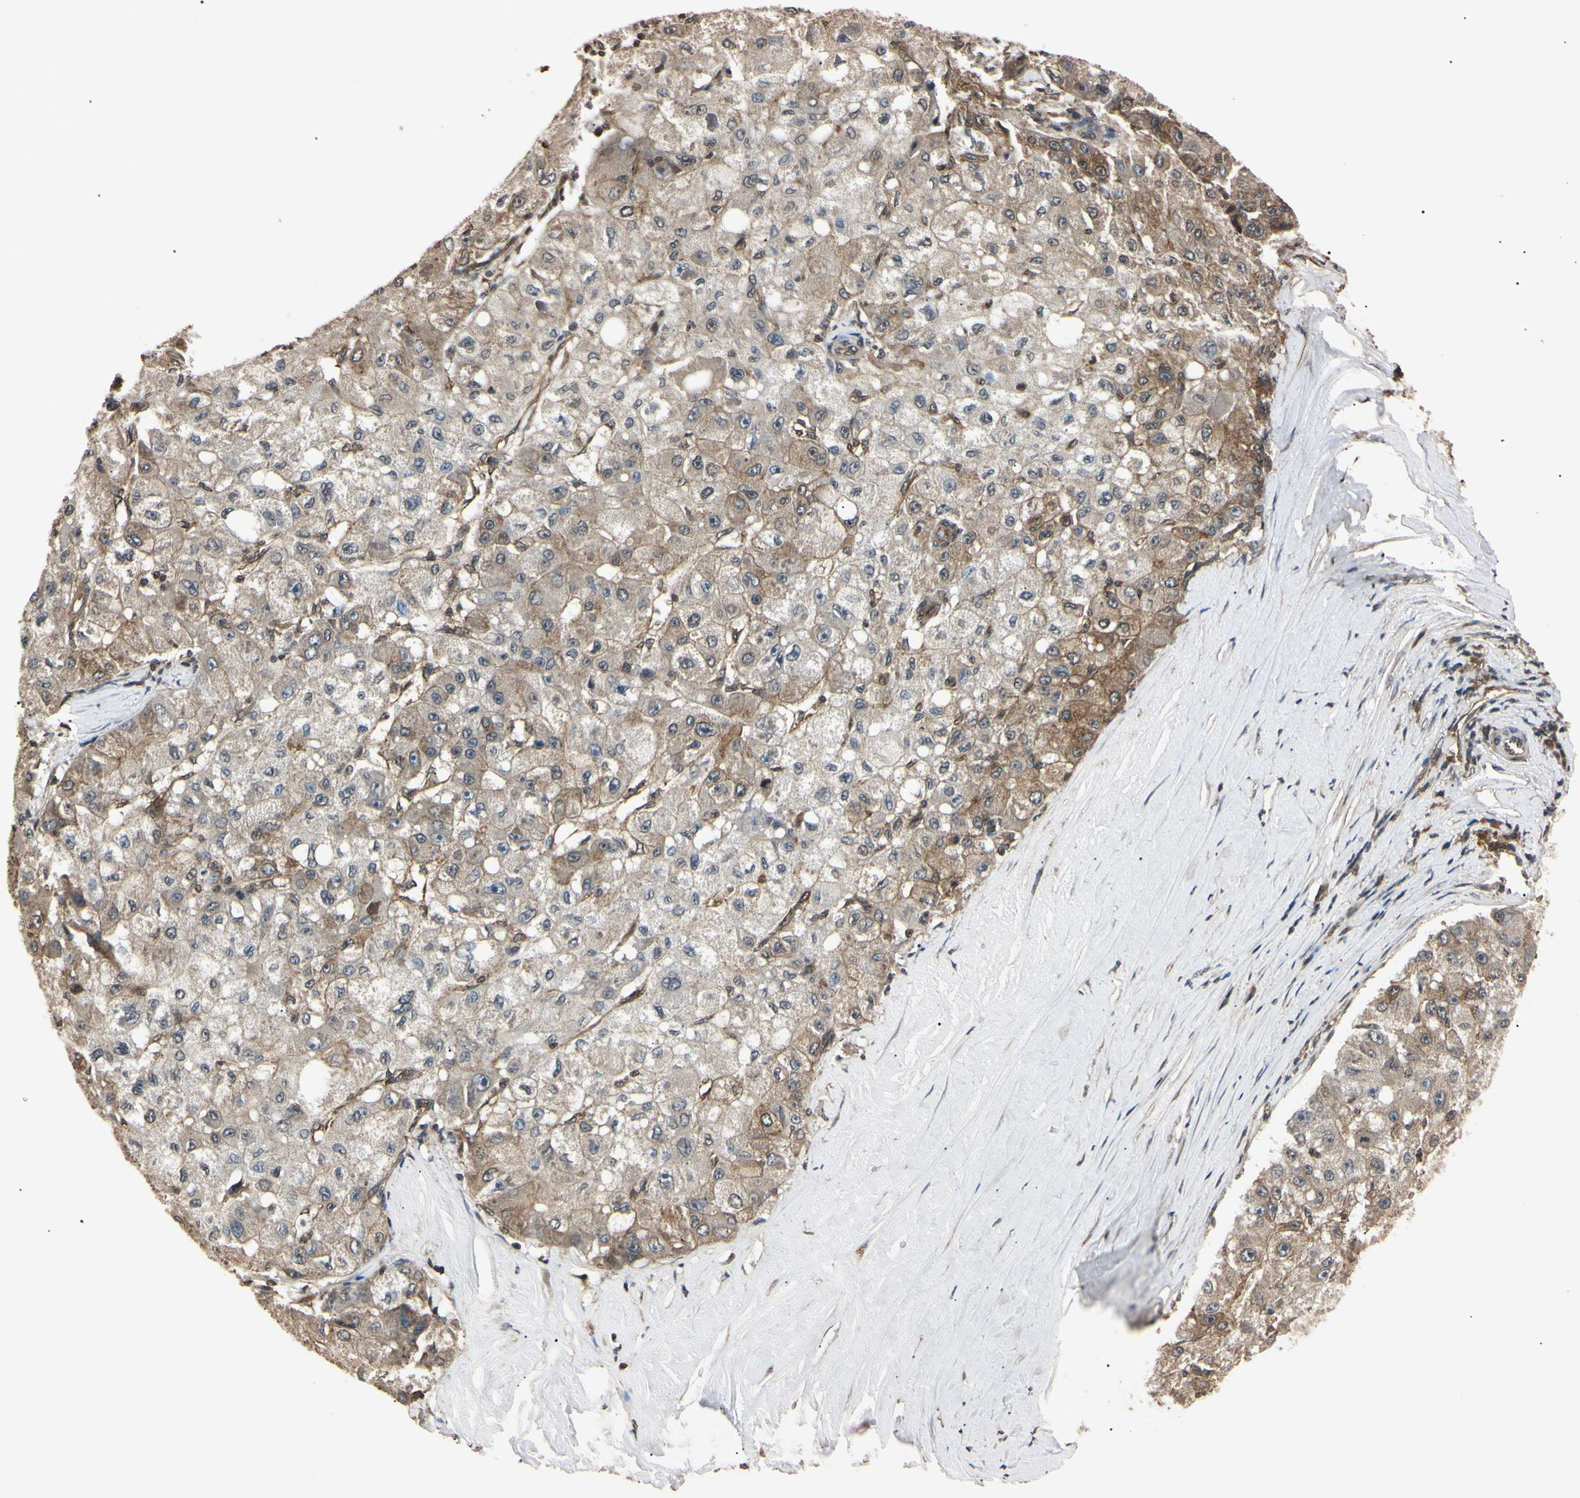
{"staining": {"intensity": "moderate", "quantity": "25%-75%", "location": "cytoplasmic/membranous"}, "tissue": "liver cancer", "cell_type": "Tumor cells", "image_type": "cancer", "snomed": [{"axis": "morphology", "description": "Carcinoma, Hepatocellular, NOS"}, {"axis": "topography", "description": "Liver"}], "caption": "A micrograph of liver cancer (hepatocellular carcinoma) stained for a protein exhibits moderate cytoplasmic/membranous brown staining in tumor cells.", "gene": "EPN1", "patient": {"sex": "male", "age": 80}}